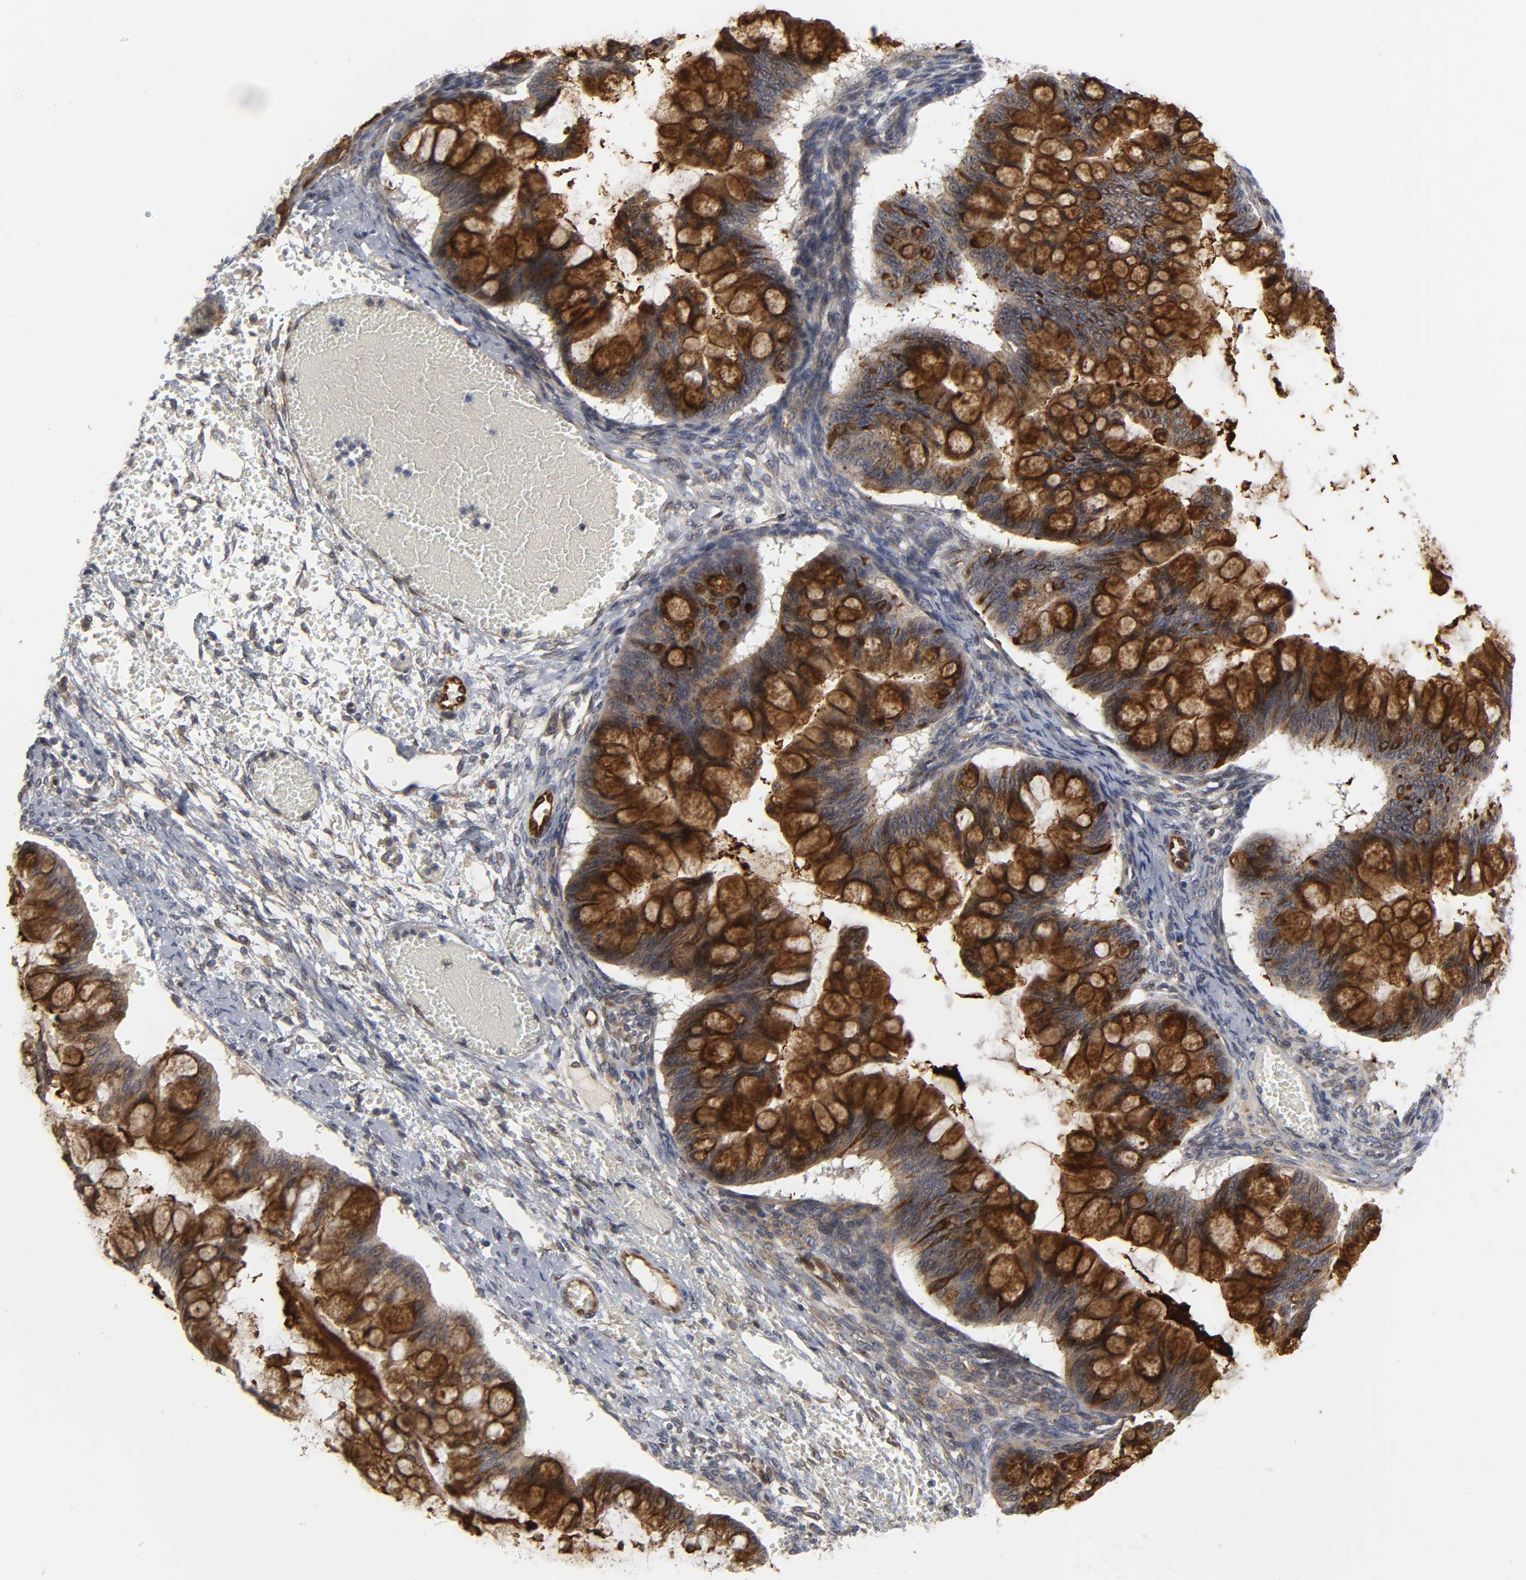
{"staining": {"intensity": "strong", "quantity": ">75%", "location": "cytoplasmic/membranous"}, "tissue": "ovarian cancer", "cell_type": "Tumor cells", "image_type": "cancer", "snomed": [{"axis": "morphology", "description": "Cystadenocarcinoma, mucinous, NOS"}, {"axis": "topography", "description": "Ovary"}], "caption": "Protein expression analysis of human ovarian mucinous cystadenocarcinoma reveals strong cytoplasmic/membranous positivity in approximately >75% of tumor cells. (Brightfield microscopy of DAB IHC at high magnification).", "gene": "ASB6", "patient": {"sex": "female", "age": 73}}